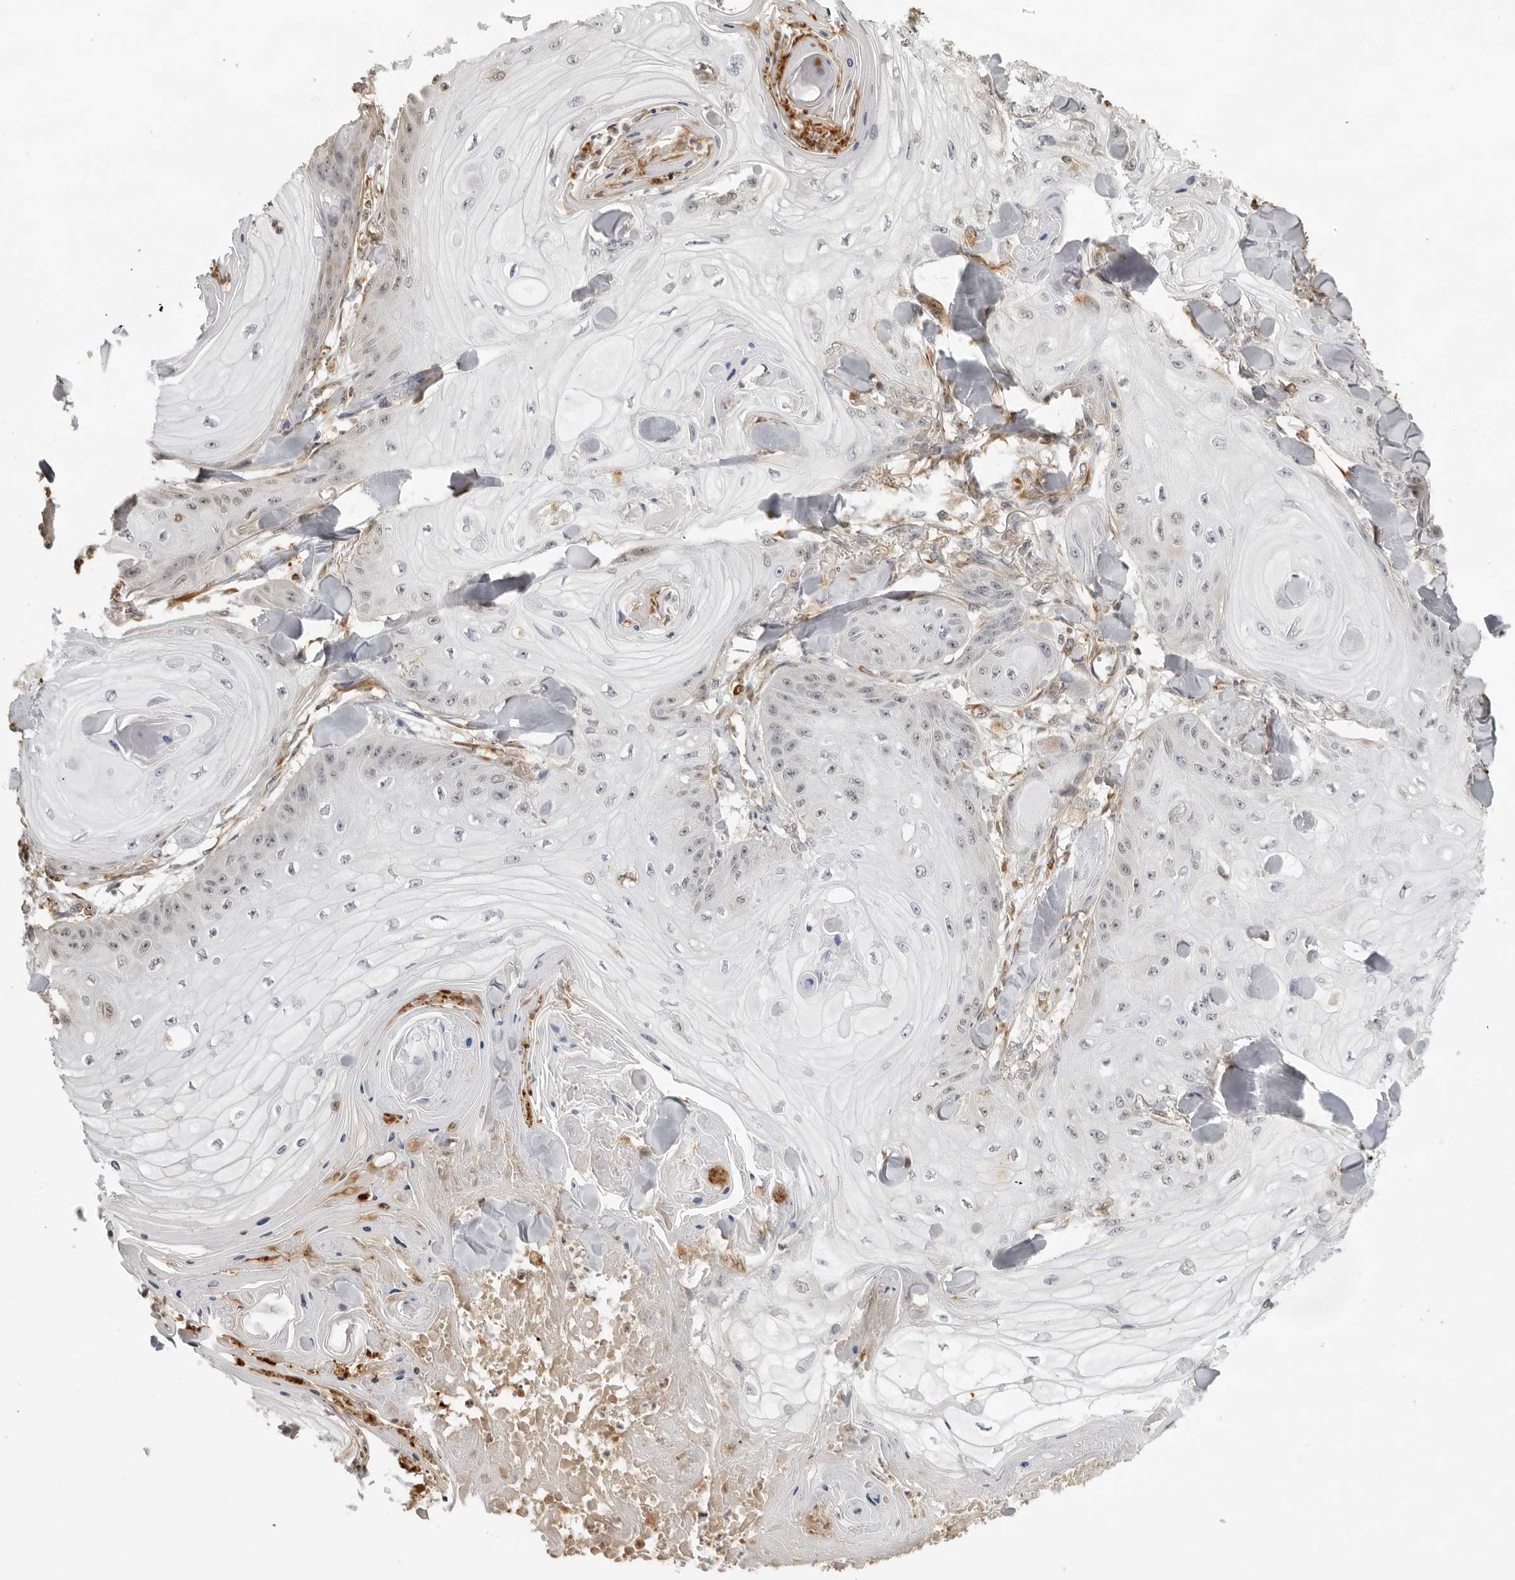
{"staining": {"intensity": "negative", "quantity": "none", "location": "none"}, "tissue": "skin cancer", "cell_type": "Tumor cells", "image_type": "cancer", "snomed": [{"axis": "morphology", "description": "Squamous cell carcinoma, NOS"}, {"axis": "topography", "description": "Skin"}], "caption": "Skin cancer stained for a protein using IHC shows no positivity tumor cells.", "gene": "DYNLT5", "patient": {"sex": "male", "age": 74}}